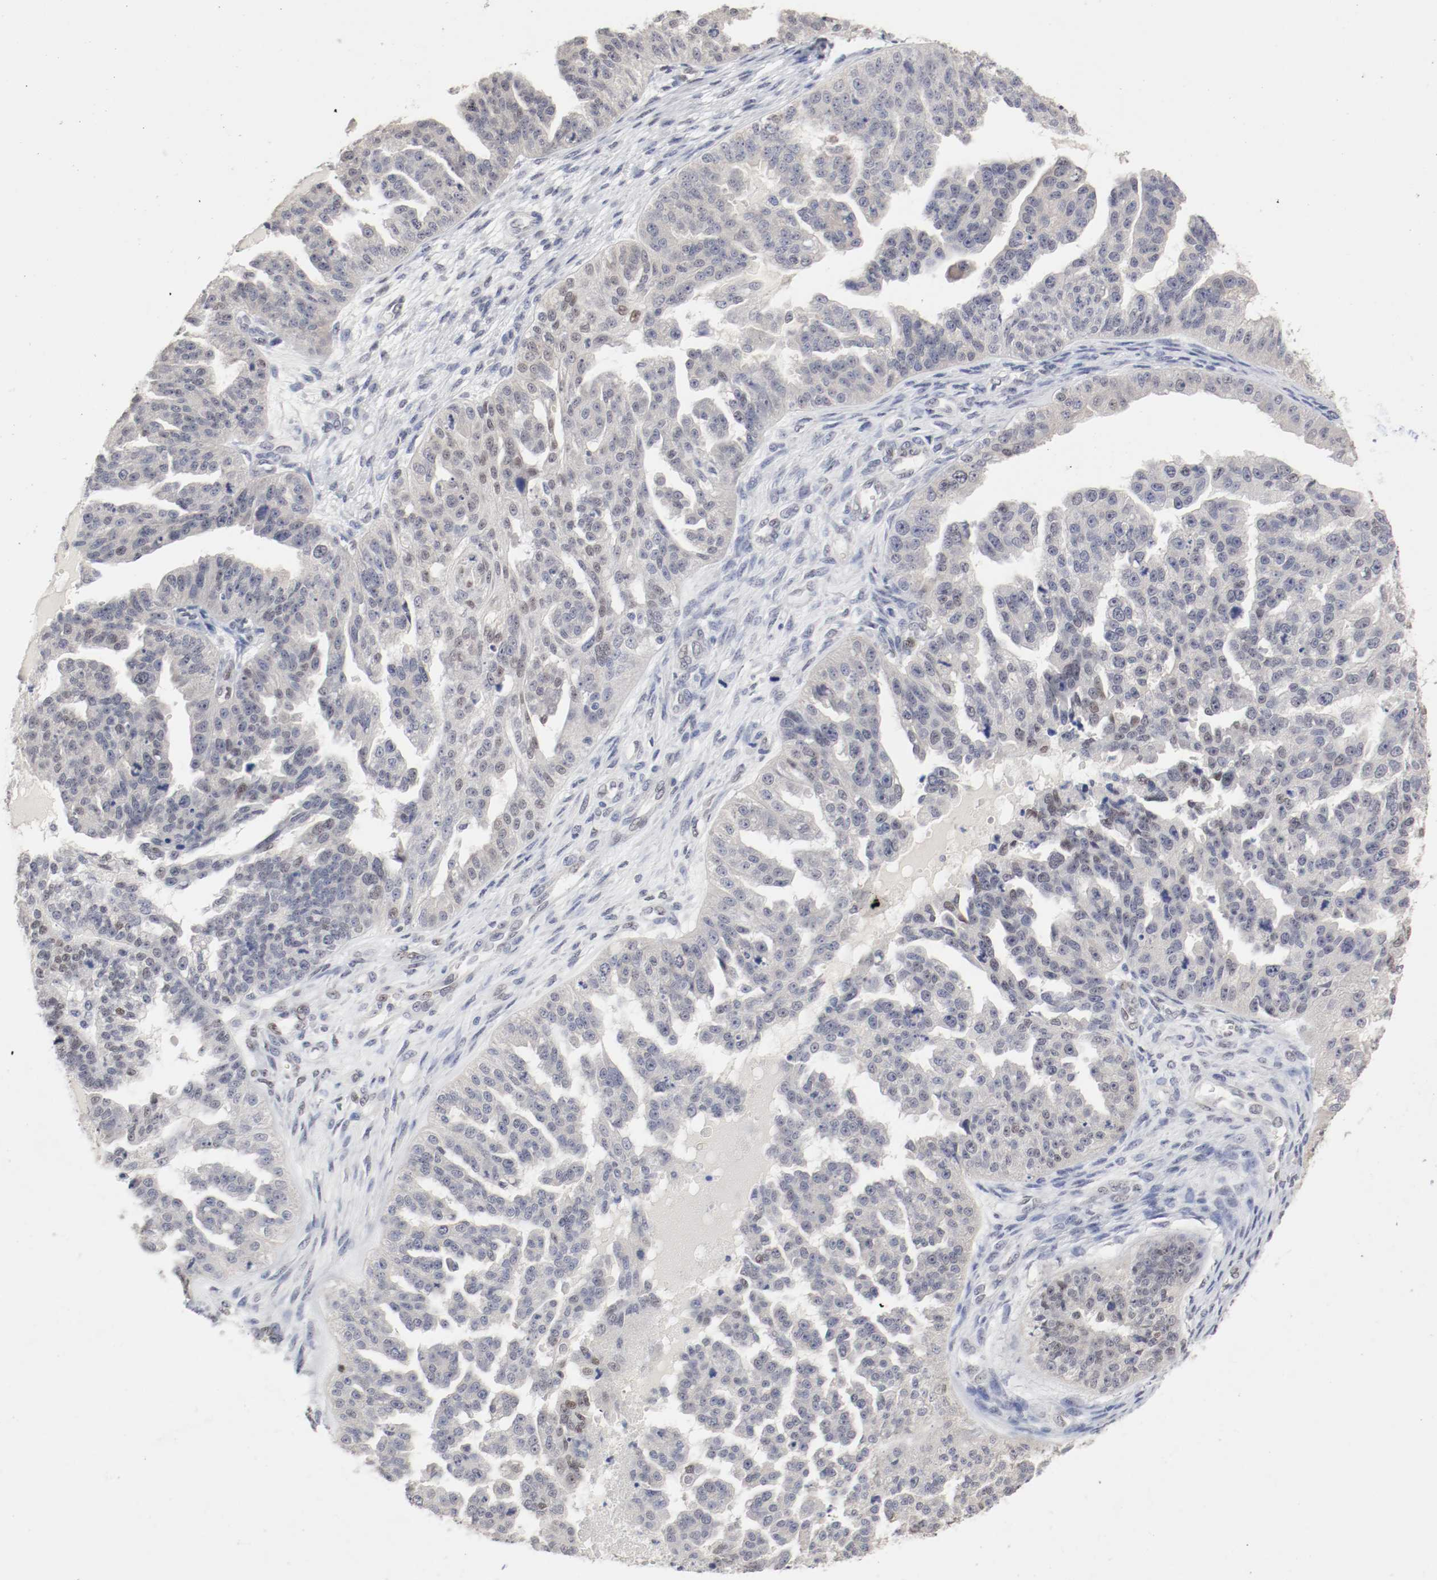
{"staining": {"intensity": "moderate", "quantity": "<25%", "location": "nuclear"}, "tissue": "ovarian cancer", "cell_type": "Tumor cells", "image_type": "cancer", "snomed": [{"axis": "morphology", "description": "Cystadenocarcinoma, serous, NOS"}, {"axis": "topography", "description": "Ovary"}], "caption": "Immunohistochemistry staining of ovarian cancer, which exhibits low levels of moderate nuclear positivity in about <25% of tumor cells indicating moderate nuclear protein positivity. The staining was performed using DAB (3,3'-diaminobenzidine) (brown) for protein detection and nuclei were counterstained in hematoxylin (blue).", "gene": "FOSL2", "patient": {"sex": "female", "age": 58}}